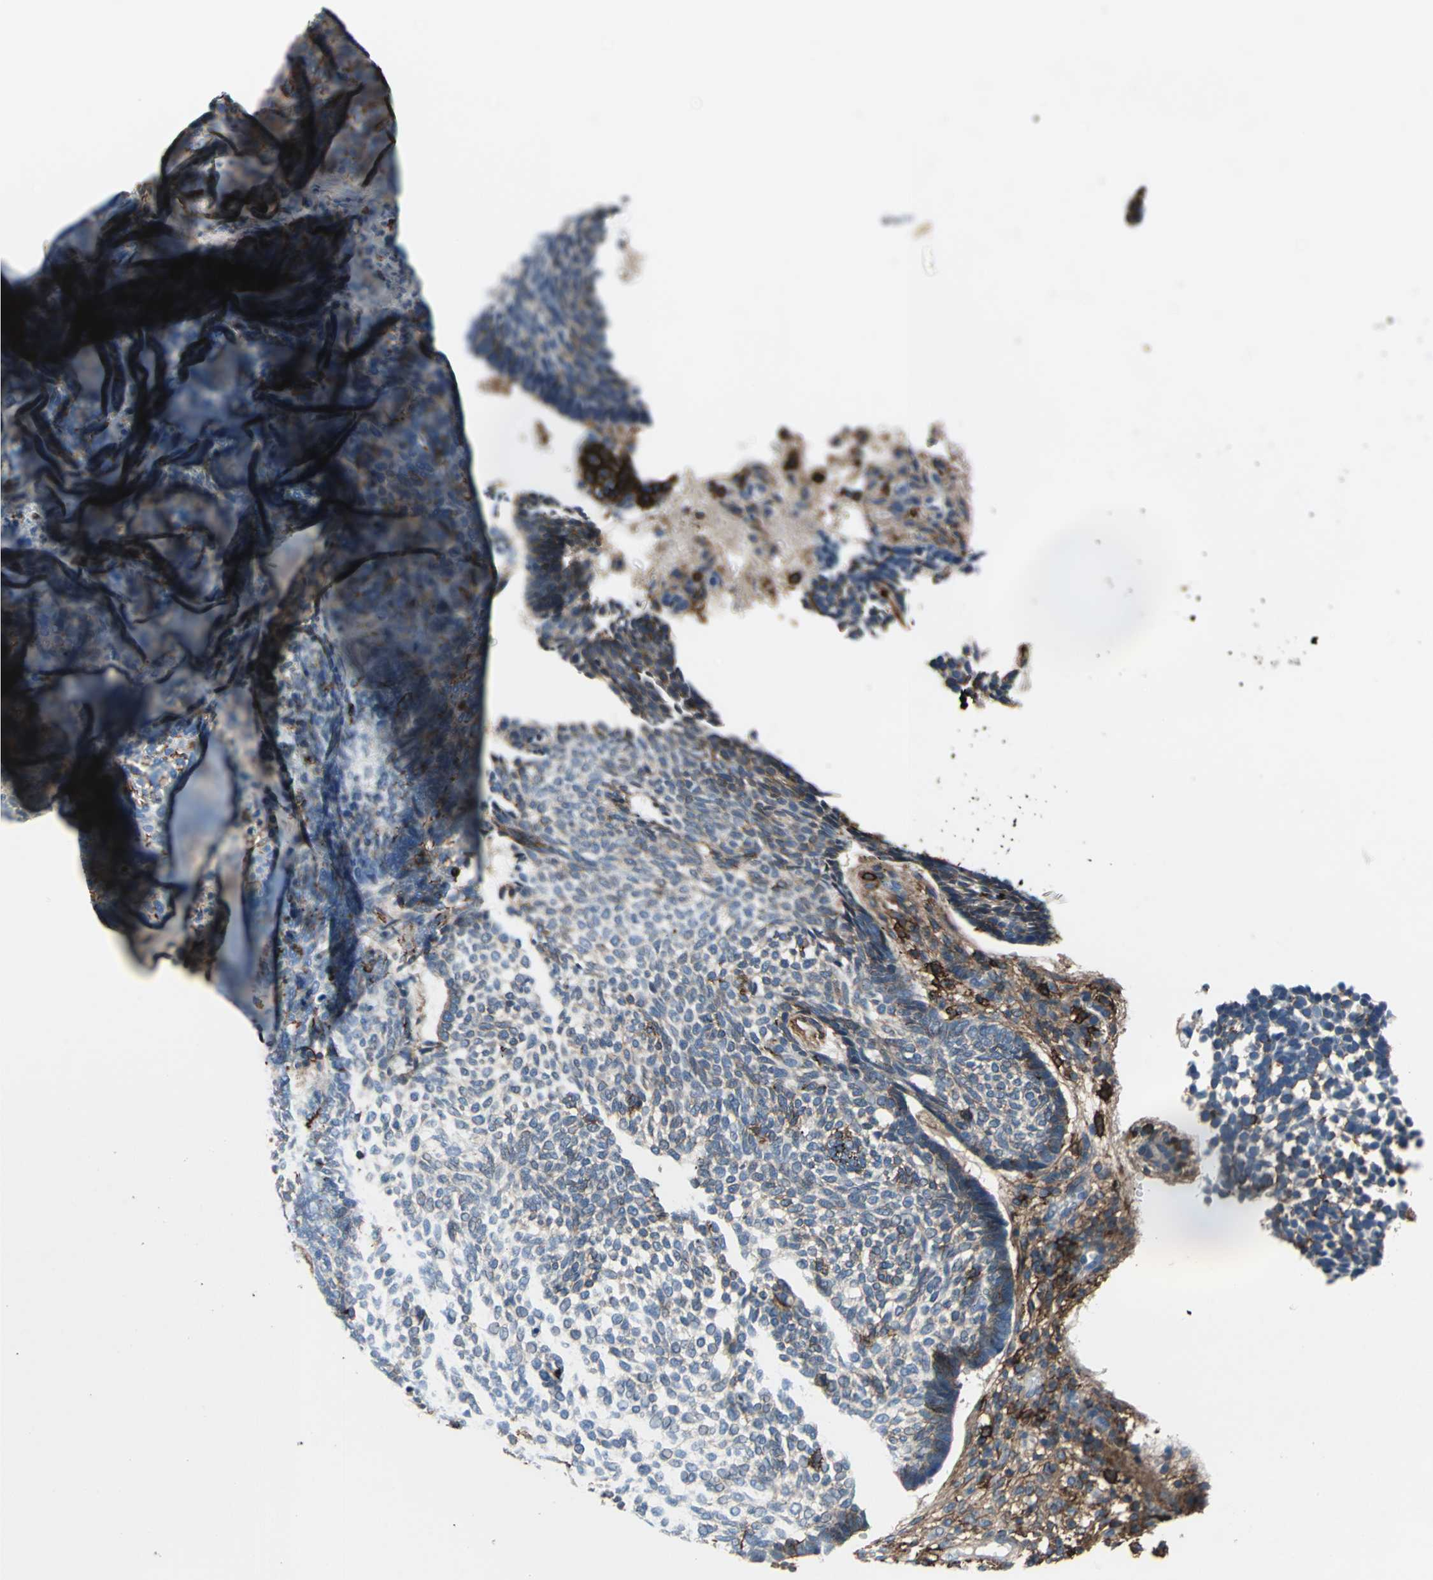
{"staining": {"intensity": "weak", "quantity": "<25%", "location": "cytoplasmic/membranous"}, "tissue": "skin cancer", "cell_type": "Tumor cells", "image_type": "cancer", "snomed": [{"axis": "morphology", "description": "Normal tissue, NOS"}, {"axis": "morphology", "description": "Basal cell carcinoma"}, {"axis": "topography", "description": "Skin"}], "caption": "Immunohistochemistry photomicrograph of skin cancer (basal cell carcinoma) stained for a protein (brown), which displays no staining in tumor cells. (DAB (3,3'-diaminobenzidine) immunohistochemistry (IHC) with hematoxylin counter stain).", "gene": "CD44", "patient": {"sex": "male", "age": 87}}